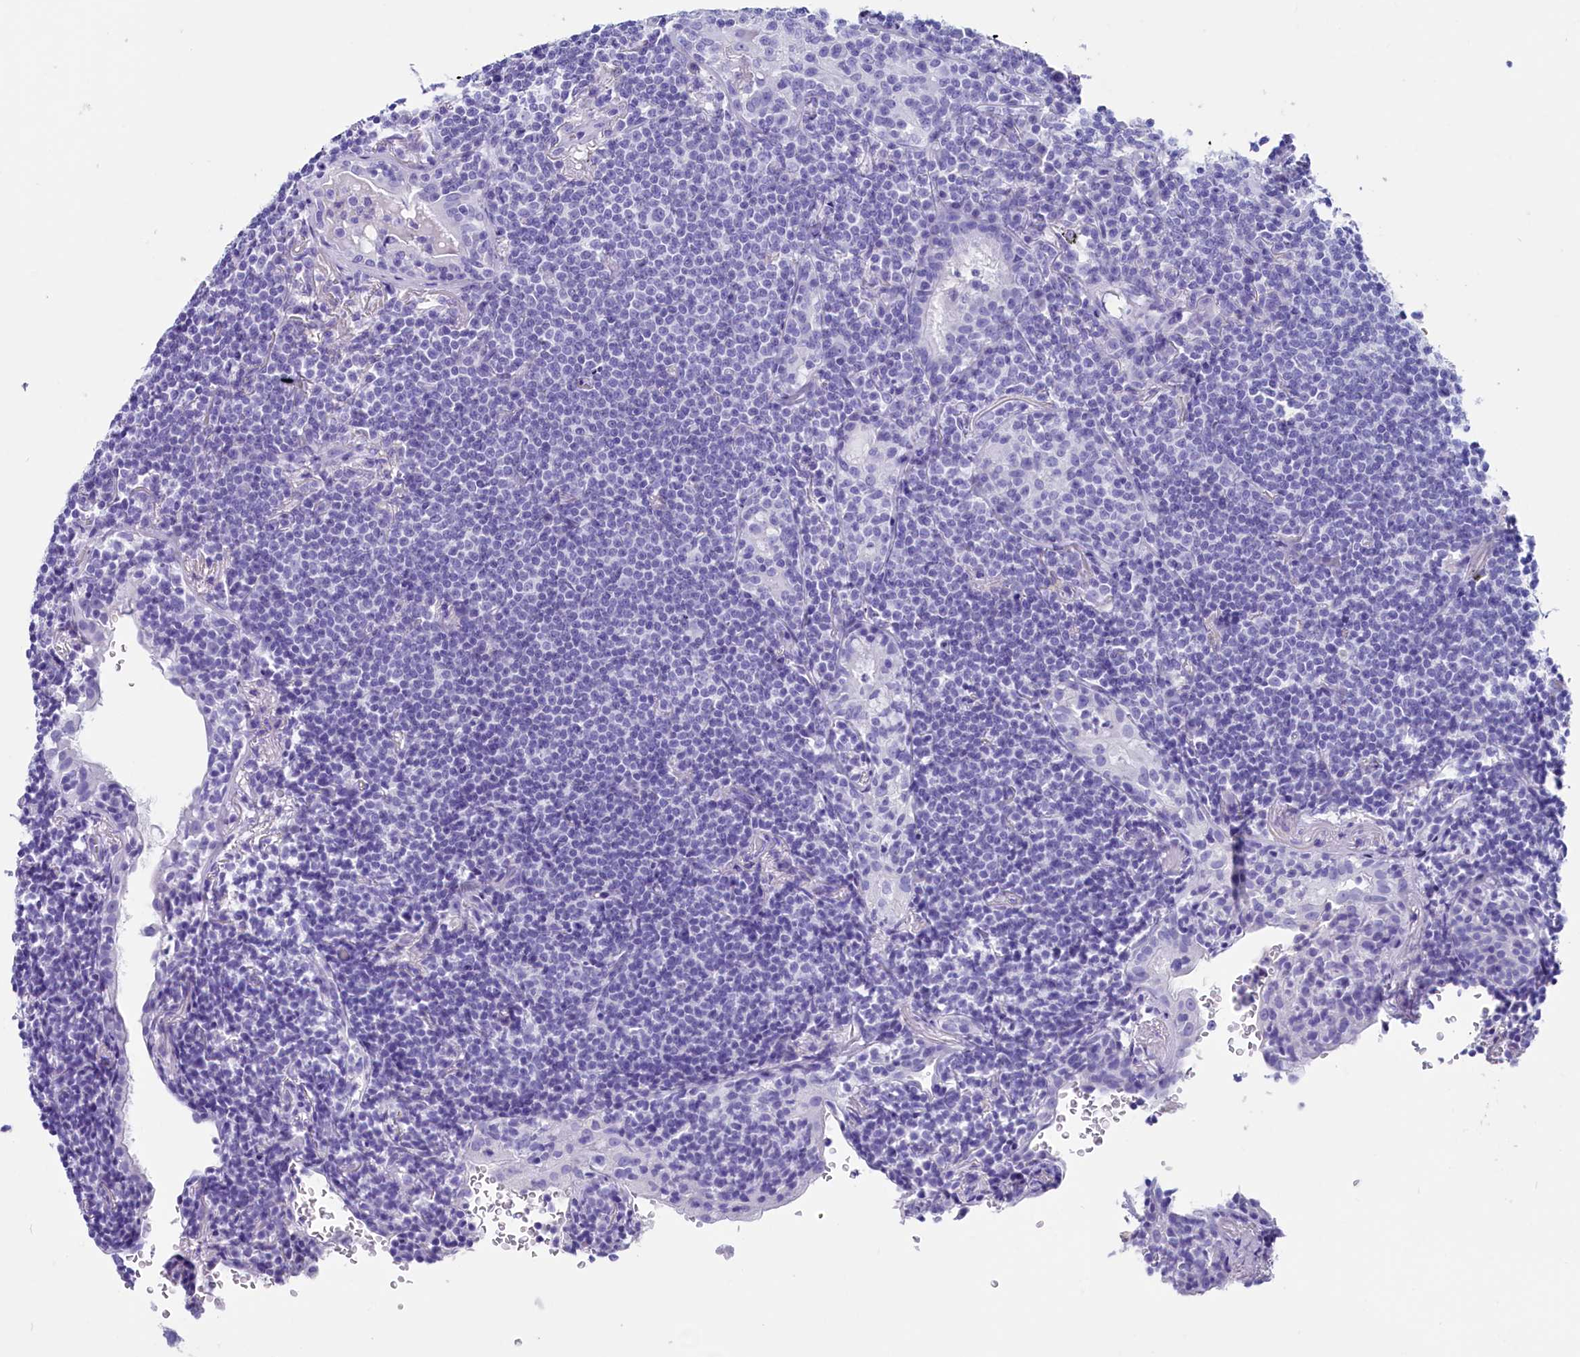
{"staining": {"intensity": "negative", "quantity": "none", "location": "none"}, "tissue": "lymphoma", "cell_type": "Tumor cells", "image_type": "cancer", "snomed": [{"axis": "morphology", "description": "Malignant lymphoma, non-Hodgkin's type, Low grade"}, {"axis": "topography", "description": "Lung"}], "caption": "Low-grade malignant lymphoma, non-Hodgkin's type stained for a protein using IHC demonstrates no positivity tumor cells.", "gene": "ANKRD29", "patient": {"sex": "female", "age": 71}}